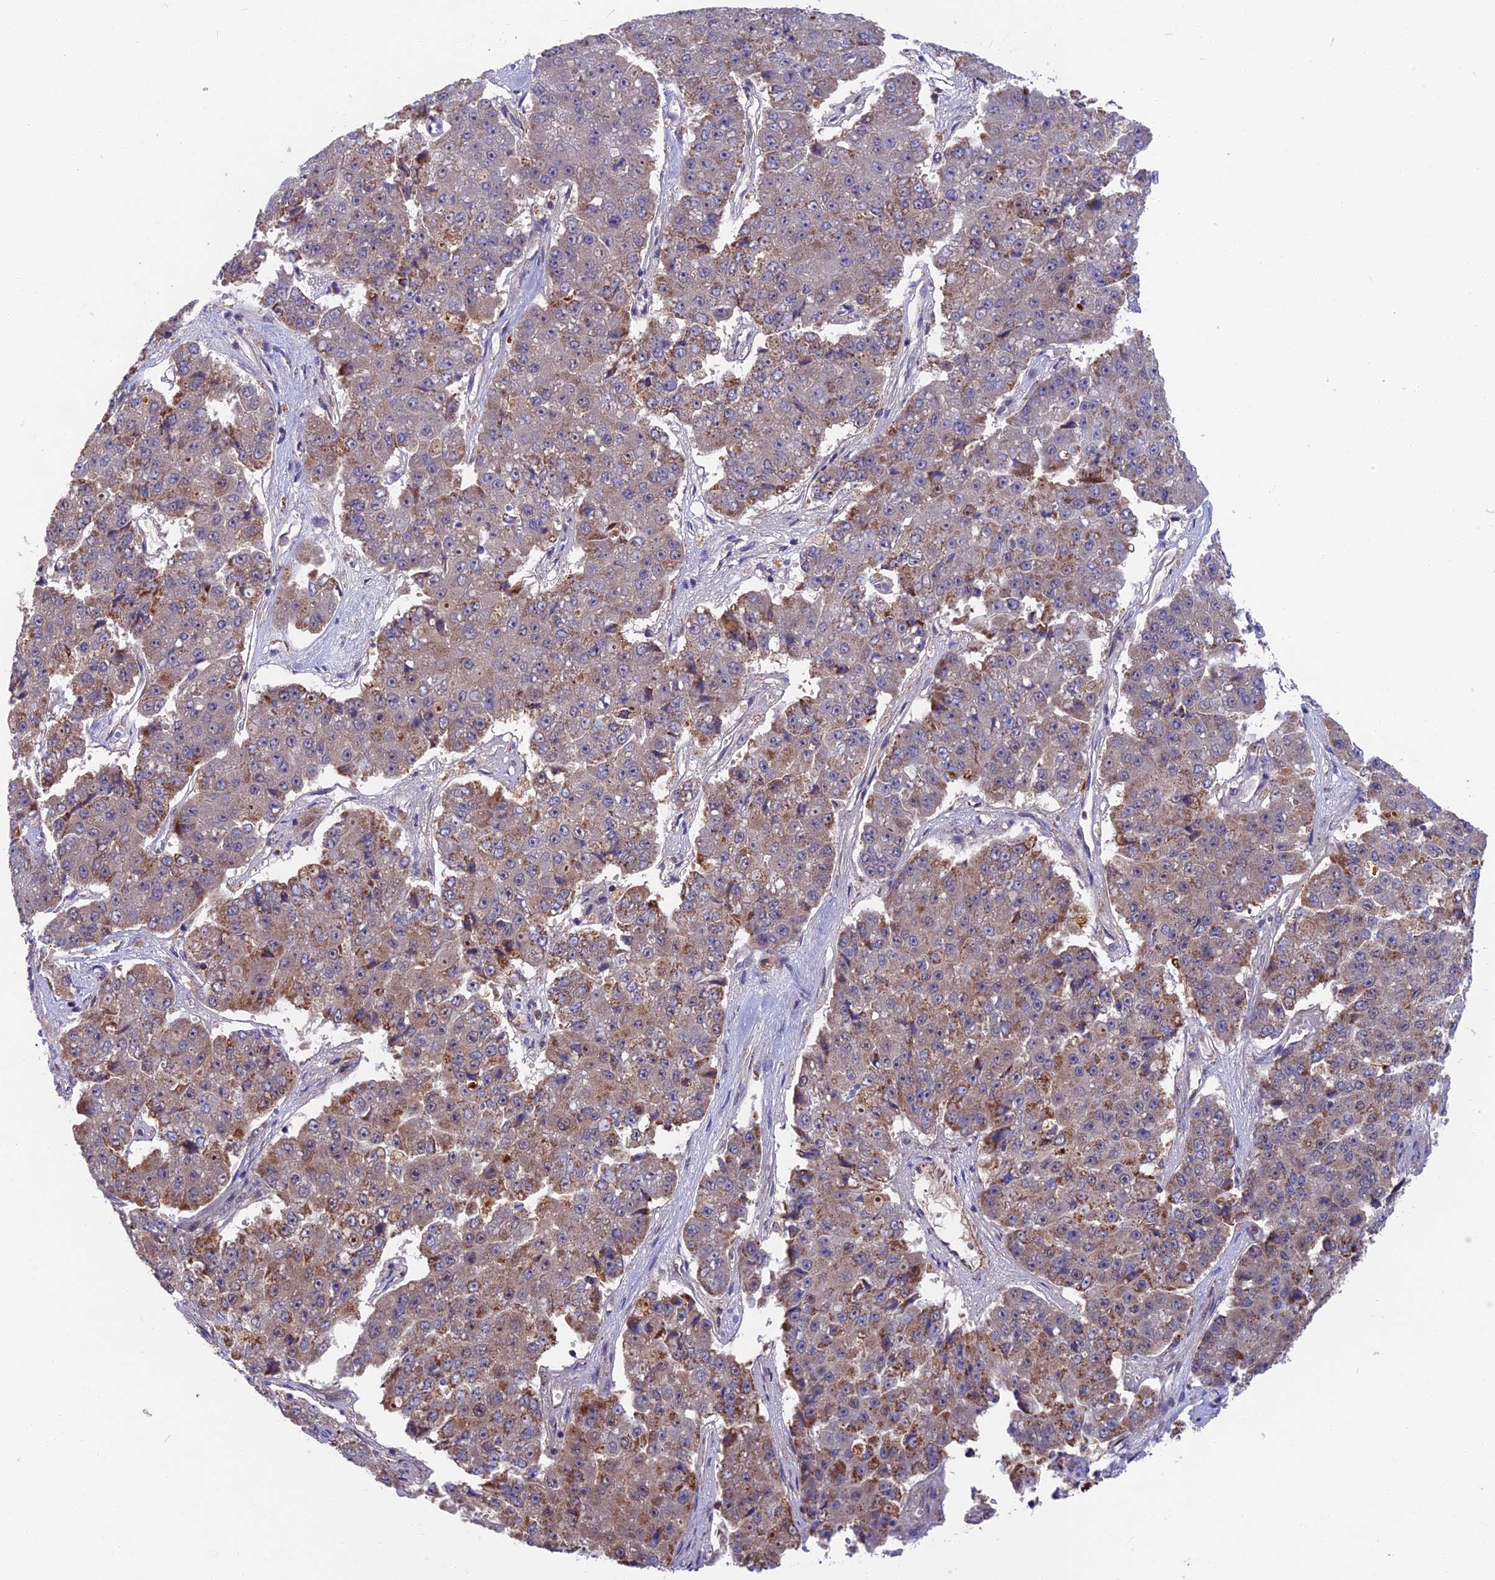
{"staining": {"intensity": "moderate", "quantity": "<25%", "location": "cytoplasmic/membranous"}, "tissue": "pancreatic cancer", "cell_type": "Tumor cells", "image_type": "cancer", "snomed": [{"axis": "morphology", "description": "Adenocarcinoma, NOS"}, {"axis": "topography", "description": "Pancreas"}], "caption": "This is an image of immunohistochemistry staining of adenocarcinoma (pancreatic), which shows moderate staining in the cytoplasmic/membranous of tumor cells.", "gene": "CS", "patient": {"sex": "male", "age": 50}}